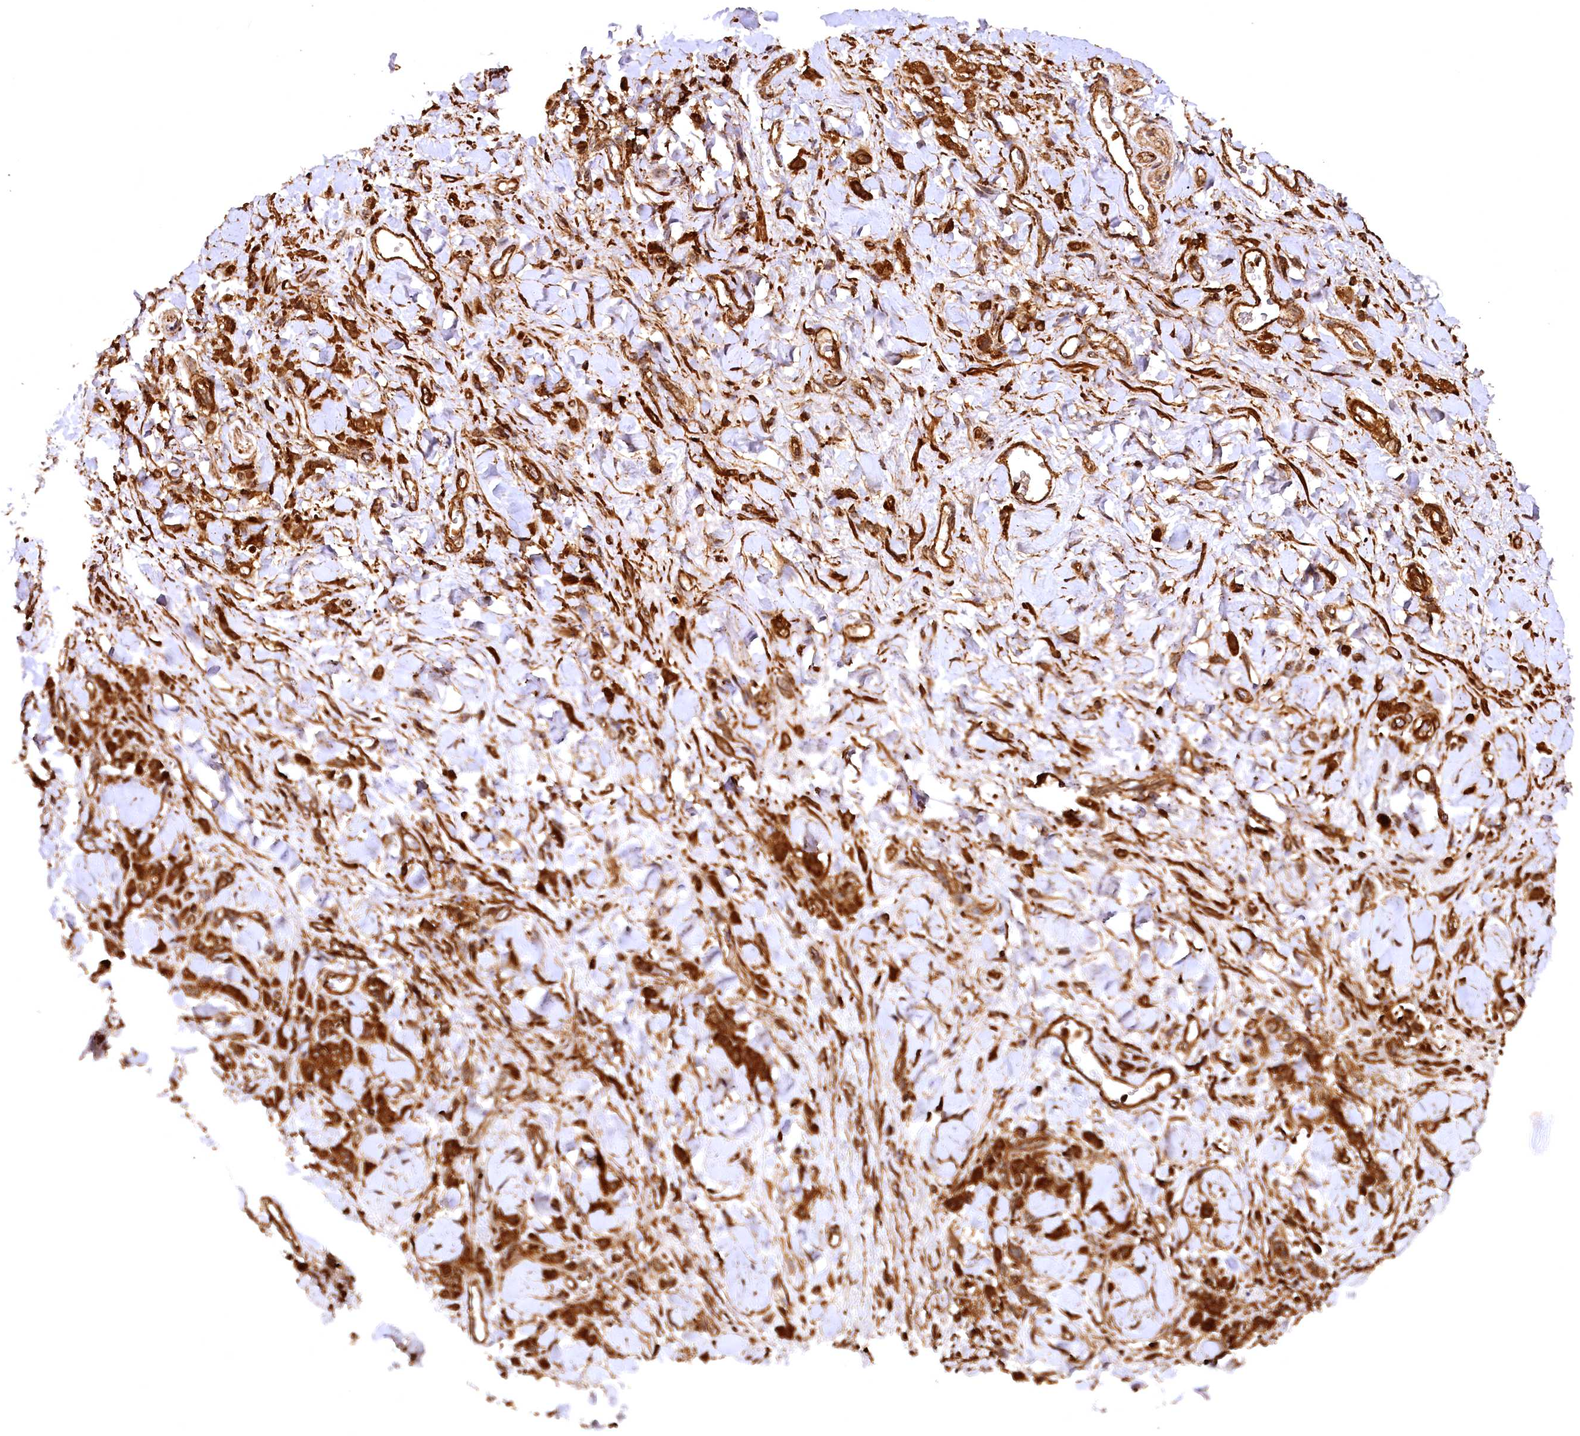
{"staining": {"intensity": "strong", "quantity": ">75%", "location": "cytoplasmic/membranous"}, "tissue": "stomach cancer", "cell_type": "Tumor cells", "image_type": "cancer", "snomed": [{"axis": "morphology", "description": "Normal tissue, NOS"}, {"axis": "morphology", "description": "Adenocarcinoma, NOS"}, {"axis": "topography", "description": "Stomach"}], "caption": "Stomach cancer tissue exhibits strong cytoplasmic/membranous expression in about >75% of tumor cells, visualized by immunohistochemistry.", "gene": "STUB1", "patient": {"sex": "male", "age": 82}}